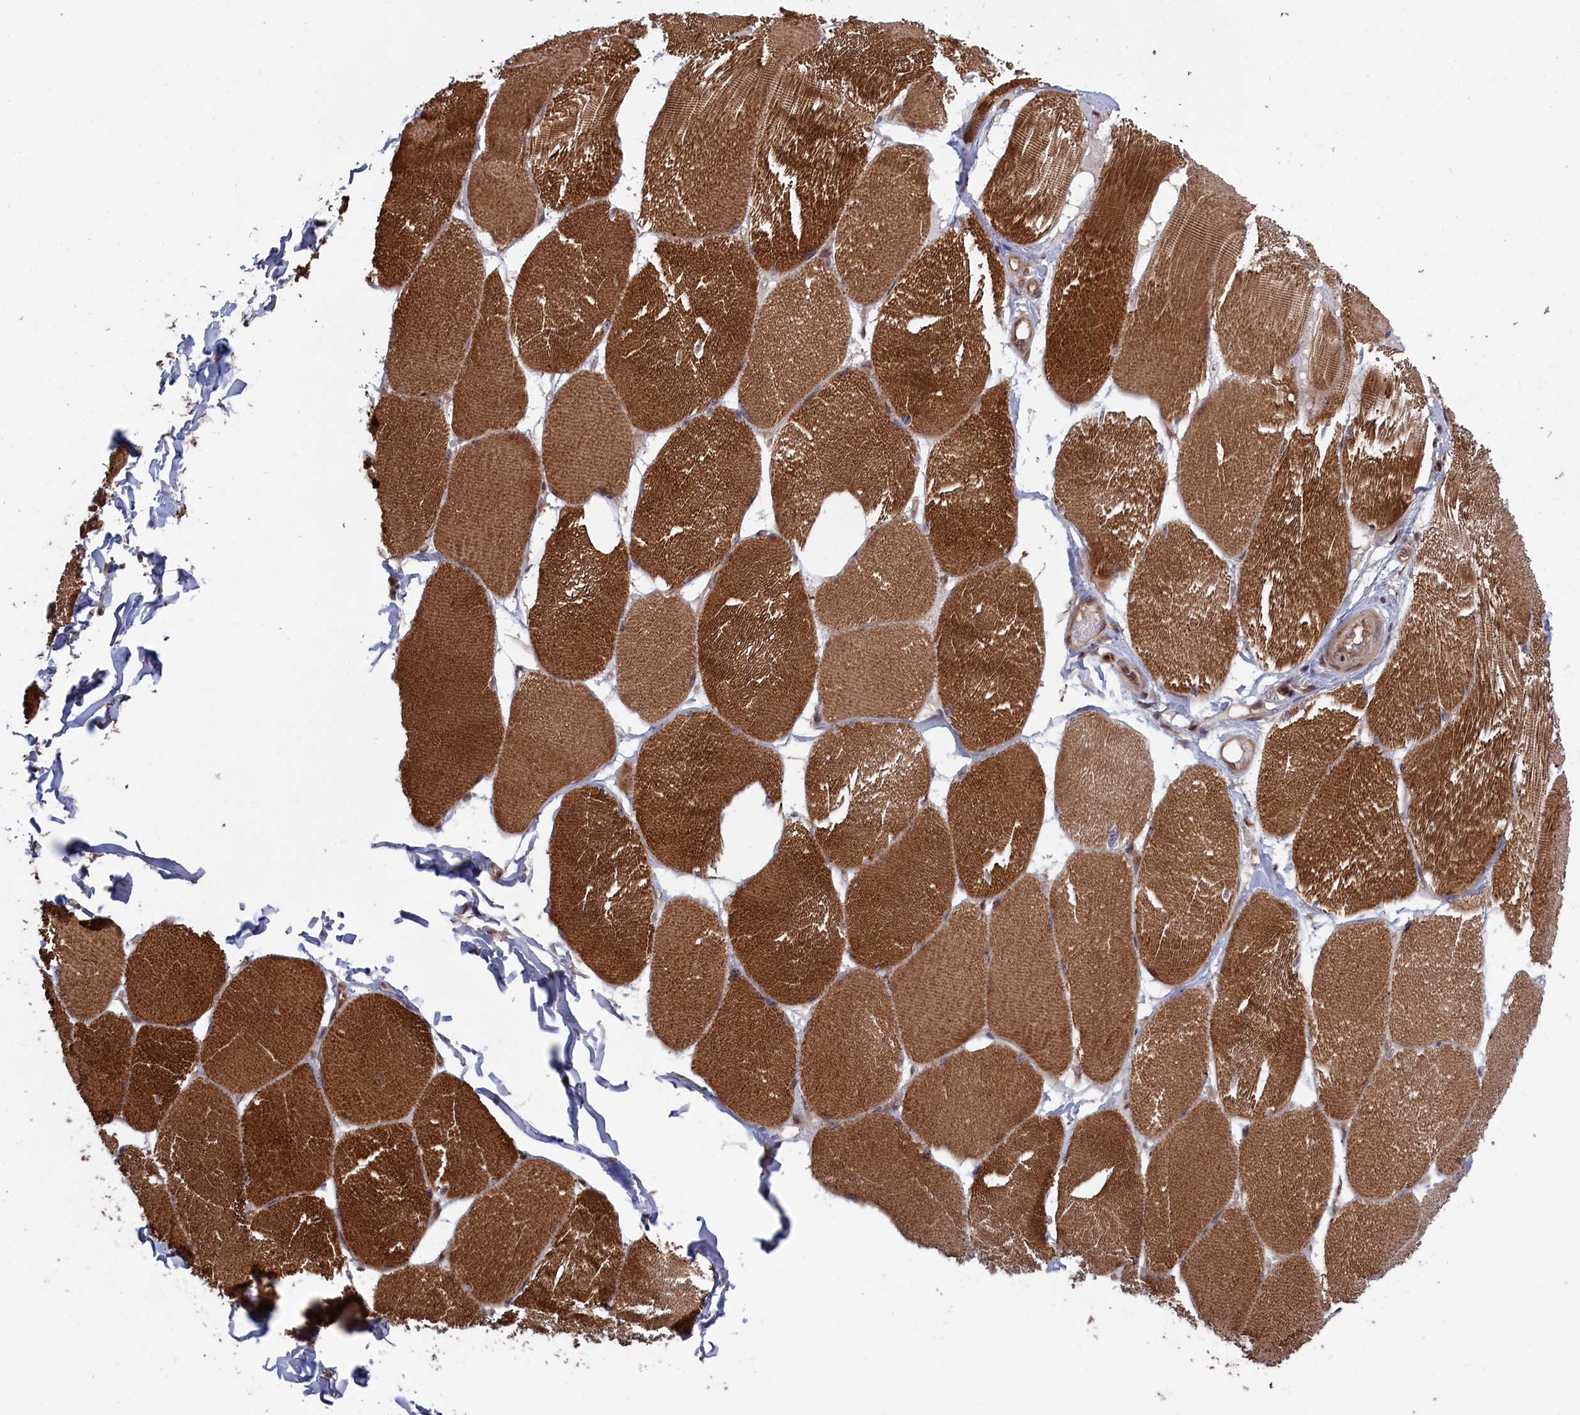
{"staining": {"intensity": "strong", "quantity": ">75%", "location": "cytoplasmic/membranous"}, "tissue": "skeletal muscle", "cell_type": "Myocytes", "image_type": "normal", "snomed": [{"axis": "morphology", "description": "Normal tissue, NOS"}, {"axis": "topography", "description": "Skin"}, {"axis": "topography", "description": "Skeletal muscle"}], "caption": "The image exhibits a brown stain indicating the presence of a protein in the cytoplasmic/membranous of myocytes in skeletal muscle. (DAB (3,3'-diaminobenzidine) IHC with brightfield microscopy, high magnification).", "gene": "LSG1", "patient": {"sex": "male", "age": 83}}